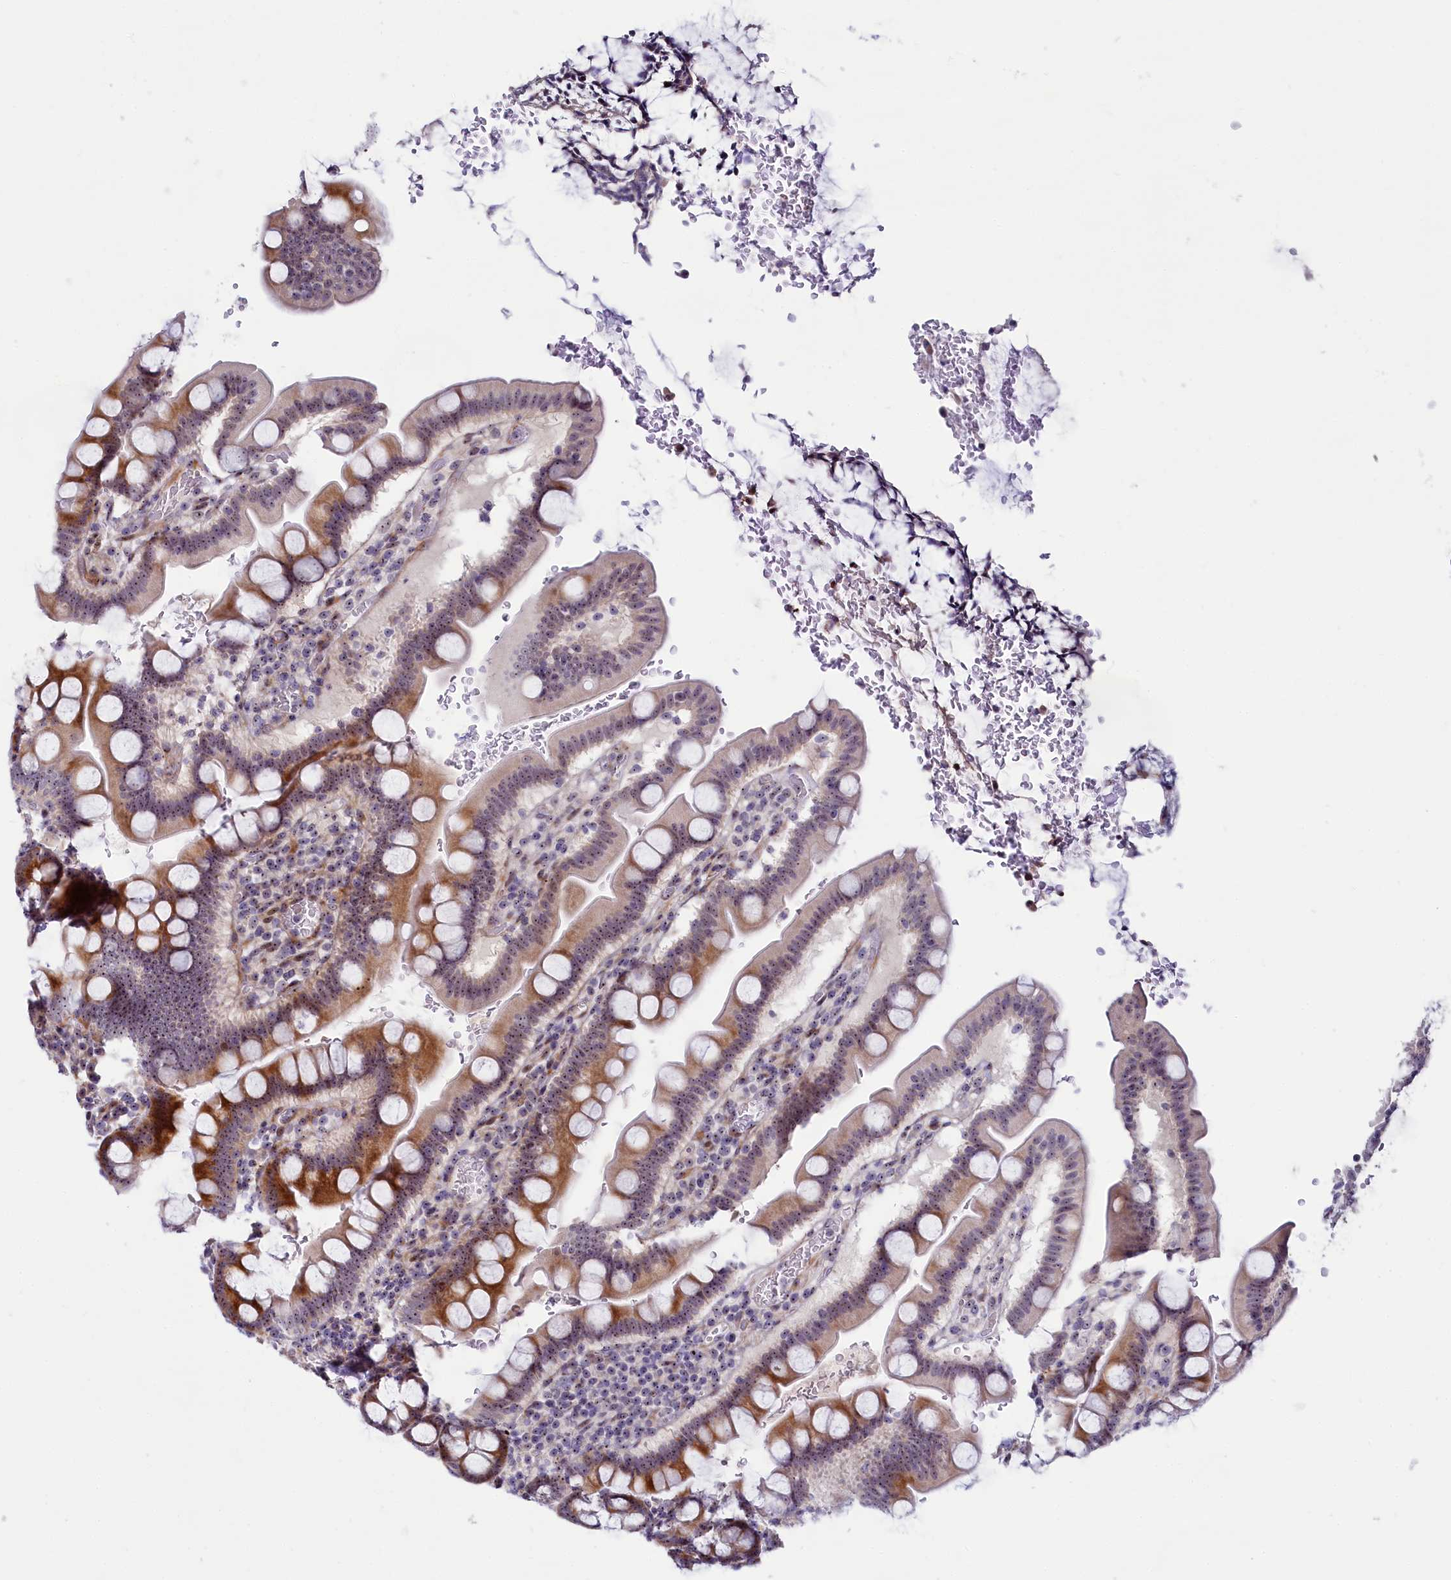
{"staining": {"intensity": "moderate", "quantity": ">75%", "location": "cytoplasmic/membranous,nuclear"}, "tissue": "small intestine", "cell_type": "Glandular cells", "image_type": "normal", "snomed": [{"axis": "morphology", "description": "Normal tissue, NOS"}, {"axis": "topography", "description": "Stomach, upper"}, {"axis": "topography", "description": "Stomach, lower"}, {"axis": "topography", "description": "Small intestine"}], "caption": "Protein expression analysis of benign human small intestine reveals moderate cytoplasmic/membranous,nuclear positivity in approximately >75% of glandular cells. The staining was performed using DAB, with brown indicating positive protein expression. Nuclei are stained blue with hematoxylin.", "gene": "TCOF1", "patient": {"sex": "male", "age": 68}}